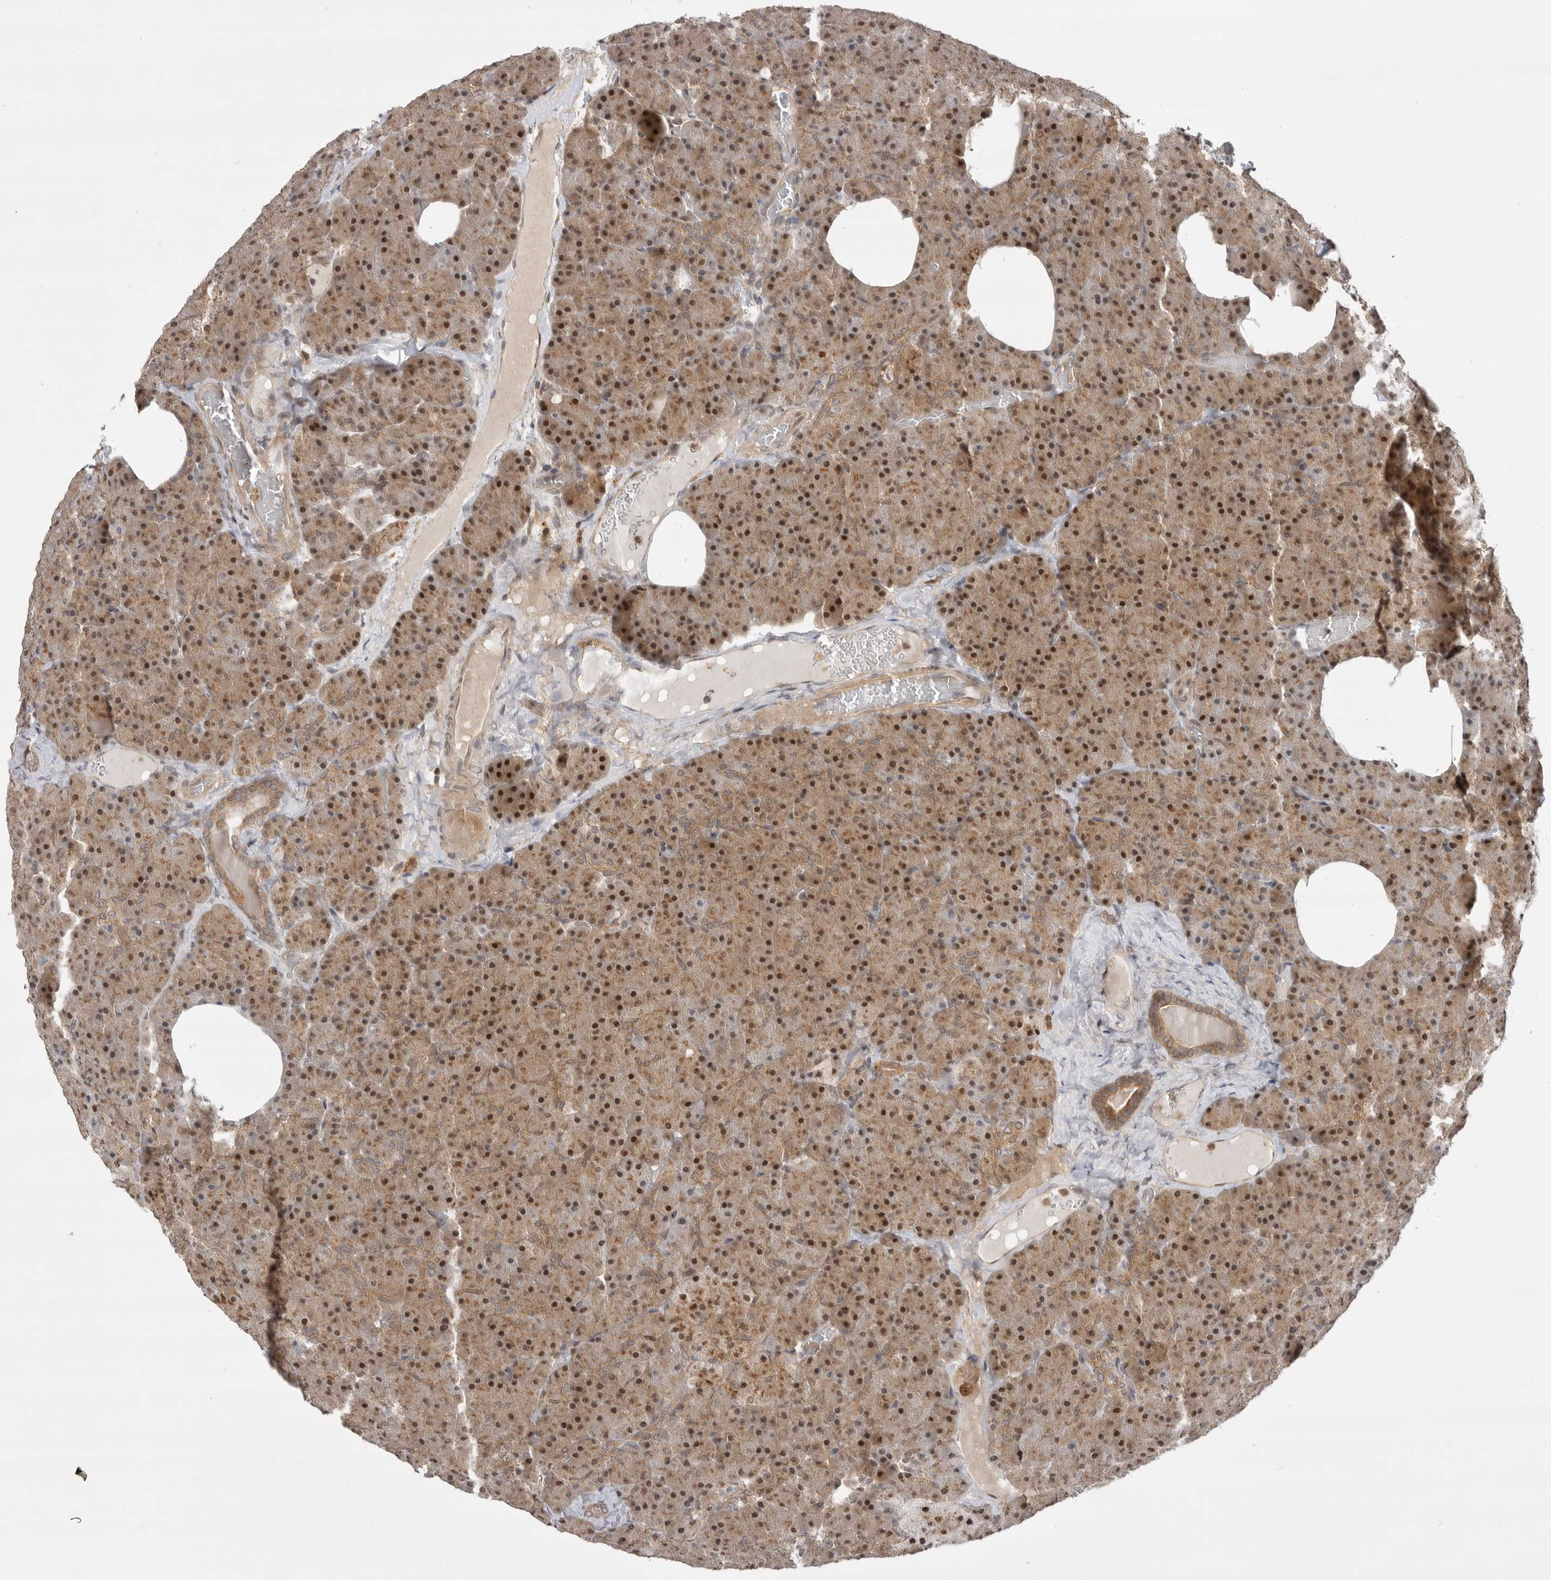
{"staining": {"intensity": "moderate", "quantity": ">75%", "location": "cytoplasmic/membranous,nuclear"}, "tissue": "pancreas", "cell_type": "Exocrine glandular cells", "image_type": "normal", "snomed": [{"axis": "morphology", "description": "Normal tissue, NOS"}, {"axis": "morphology", "description": "Carcinoid, malignant, NOS"}, {"axis": "topography", "description": "Pancreas"}], "caption": "Brown immunohistochemical staining in normal pancreas displays moderate cytoplasmic/membranous,nuclear expression in about >75% of exocrine glandular cells.", "gene": "DCAF8", "patient": {"sex": "female", "age": 35}}